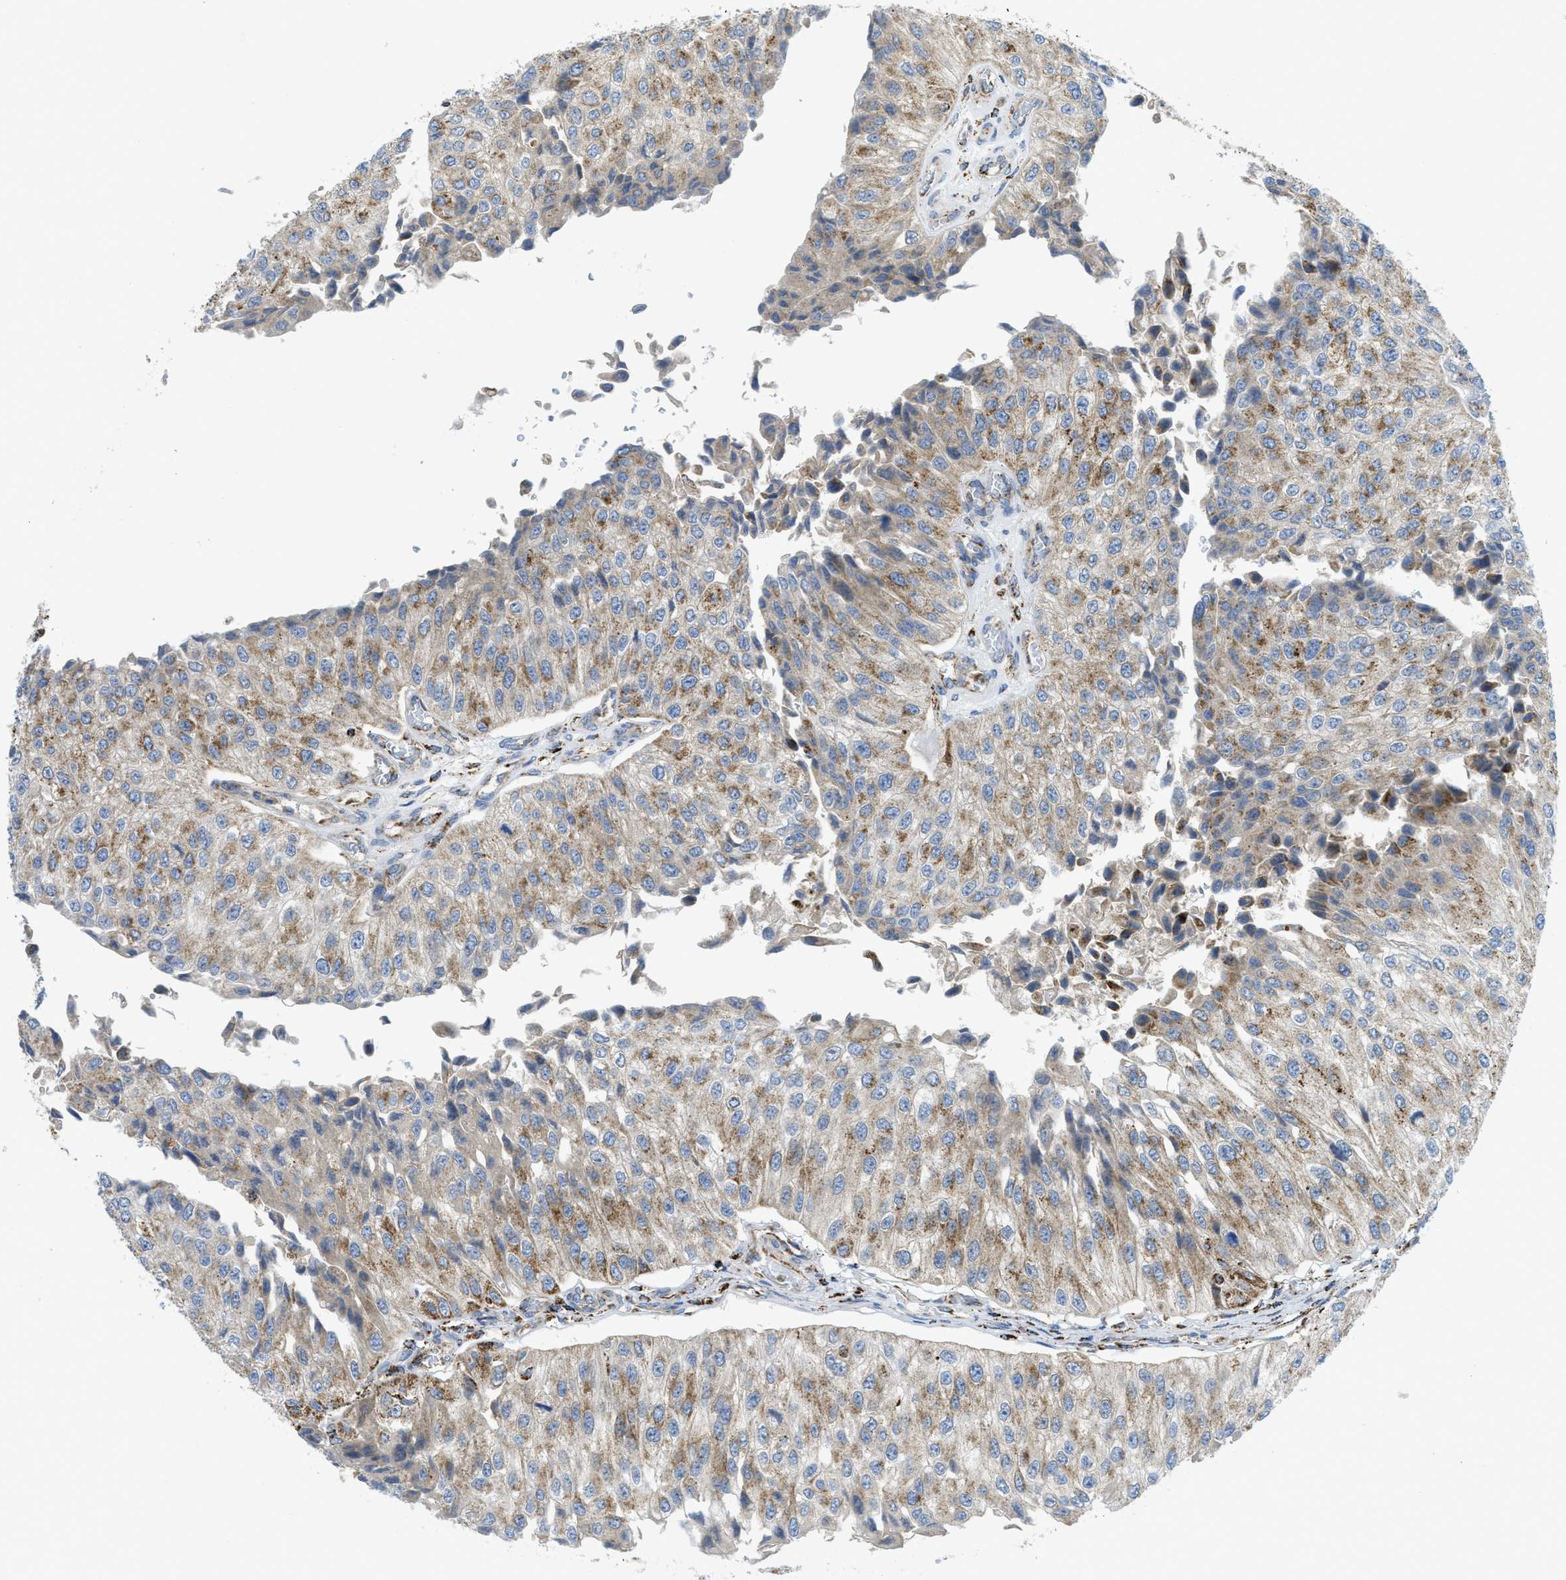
{"staining": {"intensity": "moderate", "quantity": "25%-75%", "location": "cytoplasmic/membranous"}, "tissue": "urothelial cancer", "cell_type": "Tumor cells", "image_type": "cancer", "snomed": [{"axis": "morphology", "description": "Urothelial carcinoma, High grade"}, {"axis": "topography", "description": "Kidney"}, {"axis": "topography", "description": "Urinary bladder"}], "caption": "Moderate cytoplasmic/membranous staining for a protein is present in about 25%-75% of tumor cells of high-grade urothelial carcinoma using immunohistochemistry (IHC).", "gene": "SQOR", "patient": {"sex": "male", "age": 77}}